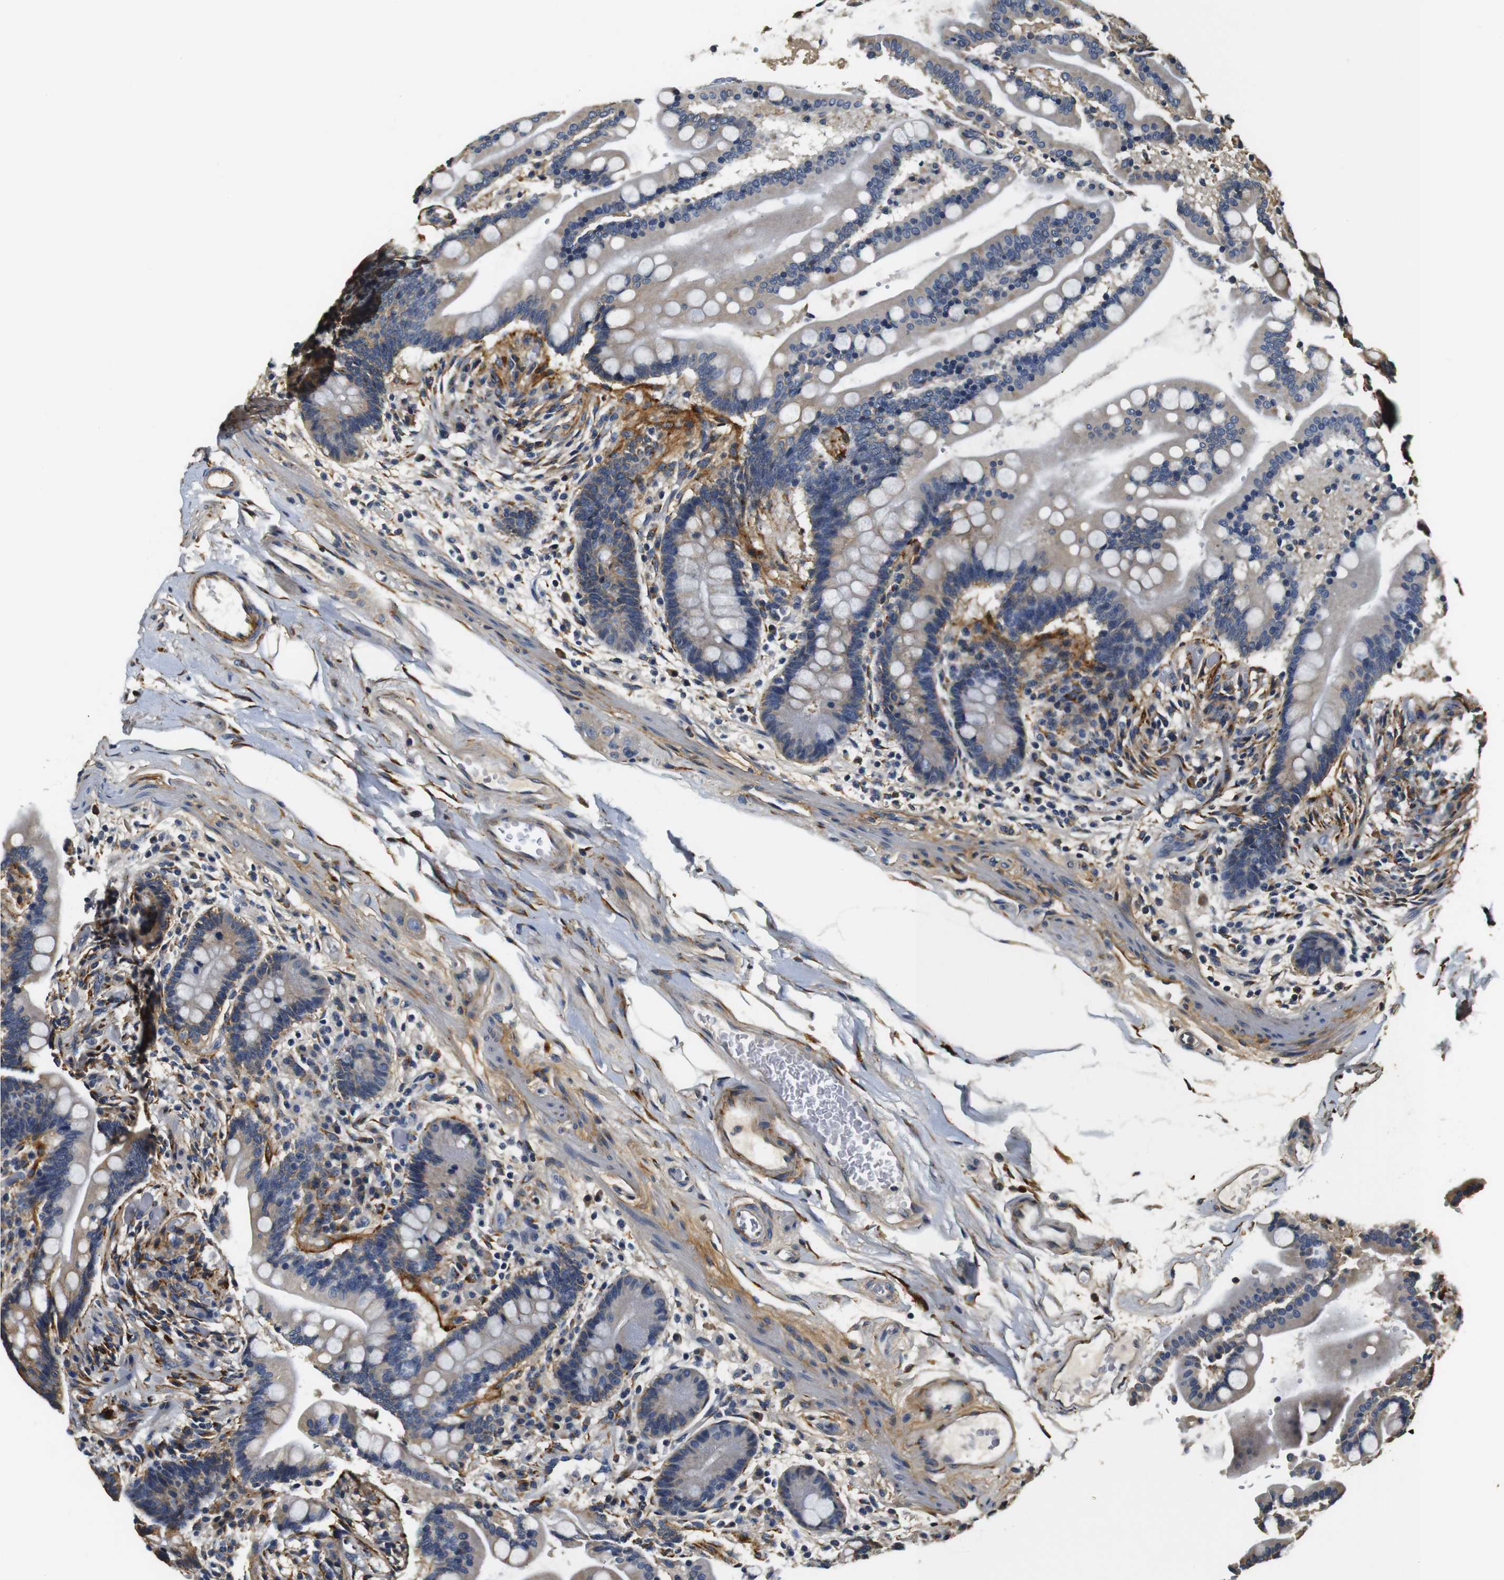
{"staining": {"intensity": "weak", "quantity": ">75%", "location": "cytoplasmic/membranous"}, "tissue": "colon", "cell_type": "Endothelial cells", "image_type": "normal", "snomed": [{"axis": "morphology", "description": "Normal tissue, NOS"}, {"axis": "topography", "description": "Colon"}], "caption": "IHC staining of unremarkable colon, which demonstrates low levels of weak cytoplasmic/membranous staining in about >75% of endothelial cells indicating weak cytoplasmic/membranous protein staining. The staining was performed using DAB (3,3'-diaminobenzidine) (brown) for protein detection and nuclei were counterstained in hematoxylin (blue).", "gene": "COL1A1", "patient": {"sex": "male", "age": 73}}